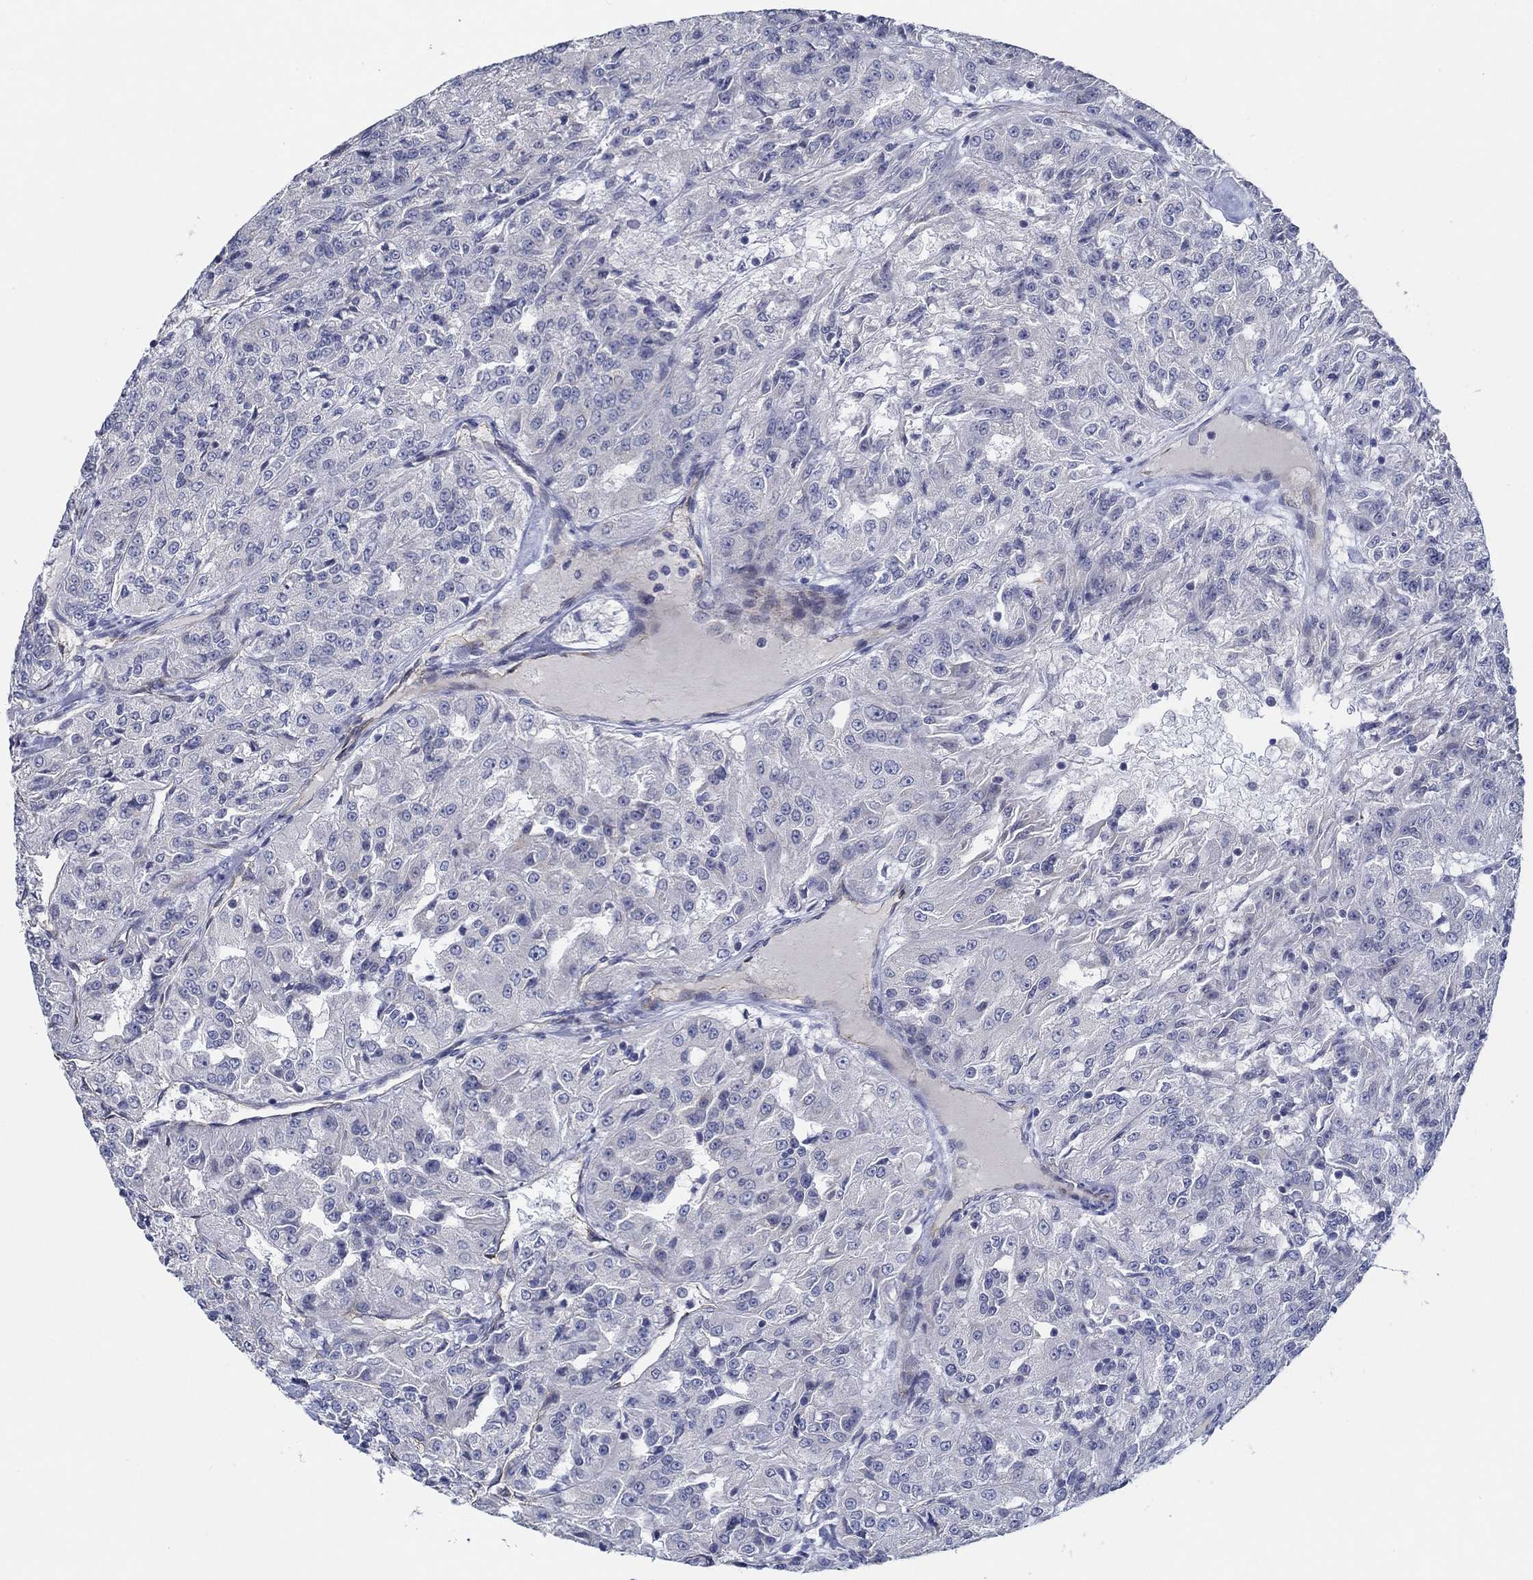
{"staining": {"intensity": "negative", "quantity": "none", "location": "none"}, "tissue": "renal cancer", "cell_type": "Tumor cells", "image_type": "cancer", "snomed": [{"axis": "morphology", "description": "Adenocarcinoma, NOS"}, {"axis": "topography", "description": "Kidney"}], "caption": "Immunohistochemistry (IHC) histopathology image of neoplastic tissue: renal cancer stained with DAB (3,3'-diaminobenzidine) exhibits no significant protein positivity in tumor cells.", "gene": "GJA5", "patient": {"sex": "female", "age": 63}}